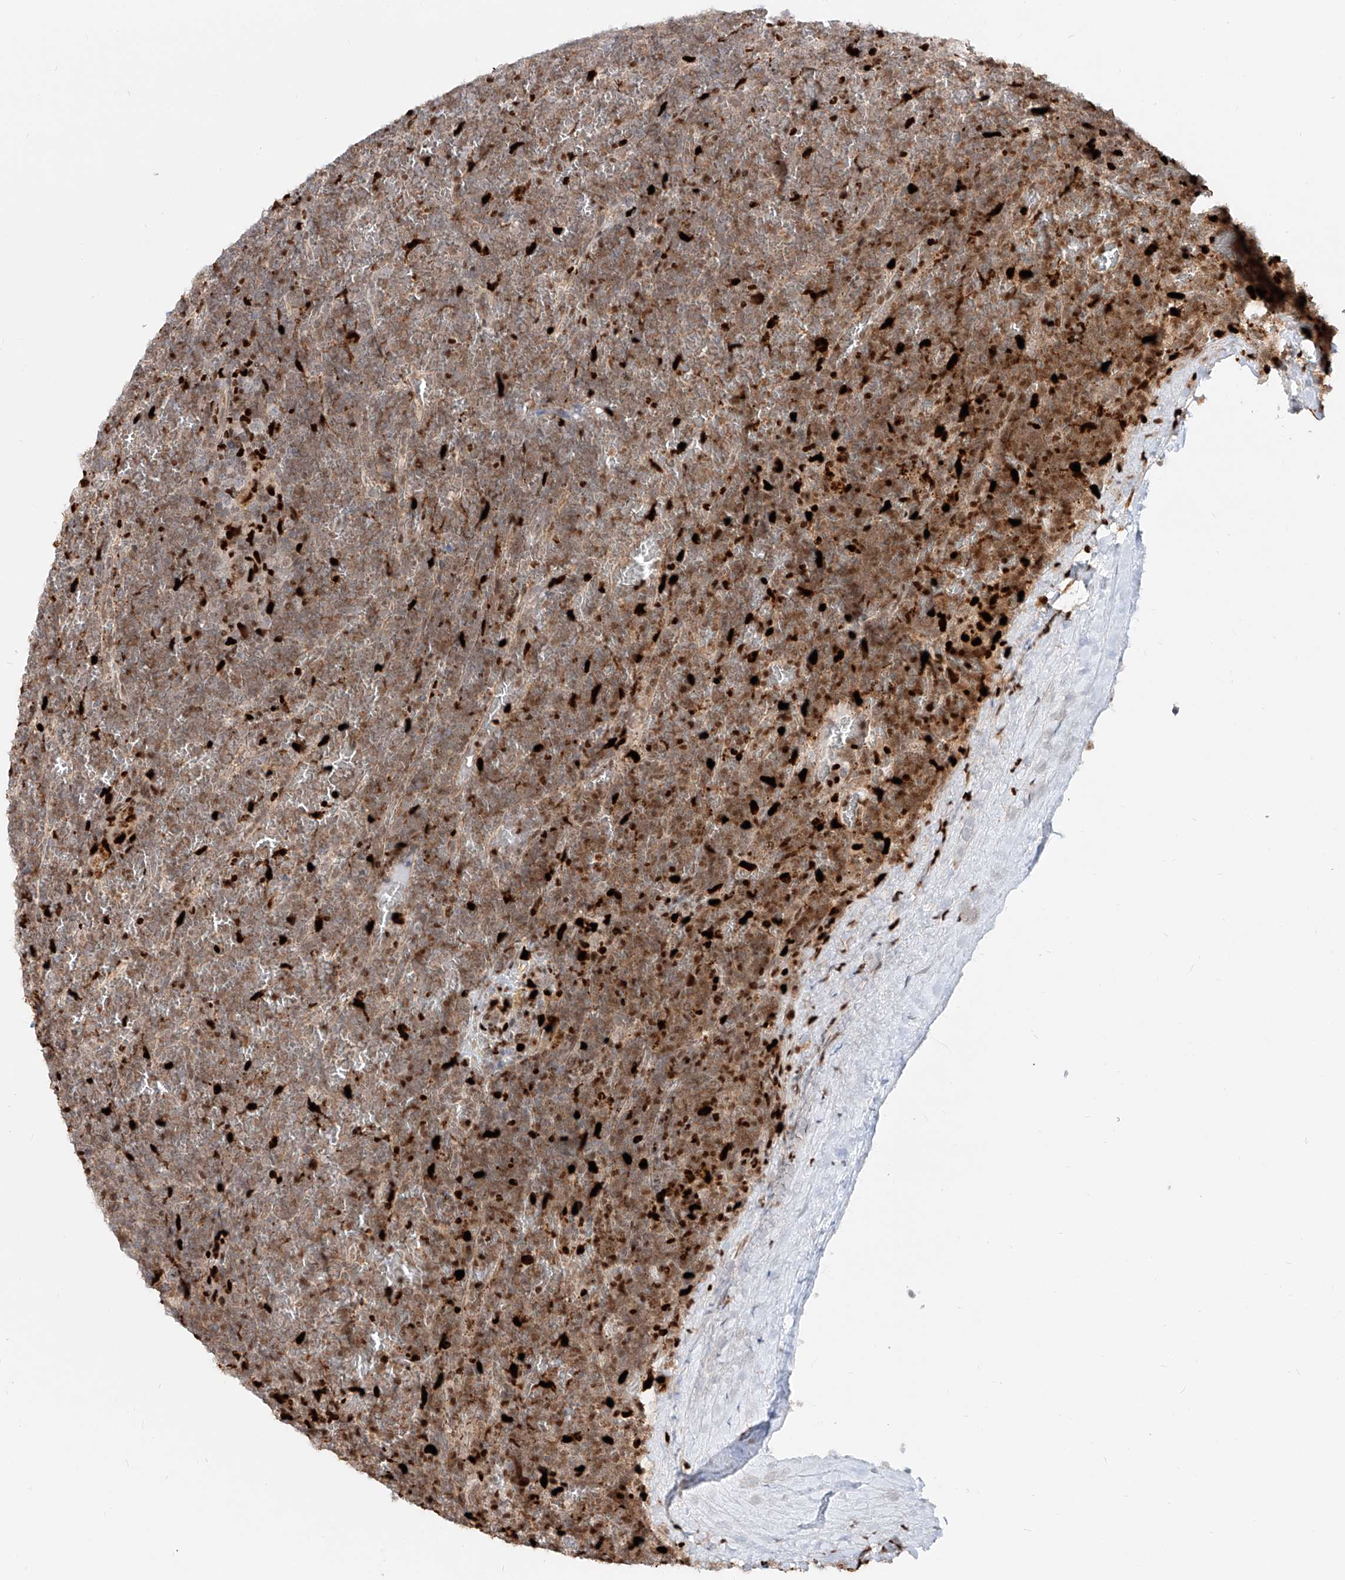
{"staining": {"intensity": "weak", "quantity": ">75%", "location": "nuclear"}, "tissue": "lymphoma", "cell_type": "Tumor cells", "image_type": "cancer", "snomed": [{"axis": "morphology", "description": "Malignant lymphoma, non-Hodgkin's type, Low grade"}, {"axis": "topography", "description": "Spleen"}], "caption": "Lymphoma tissue exhibits weak nuclear expression in approximately >75% of tumor cells", "gene": "DZIP1L", "patient": {"sex": "female", "age": 19}}